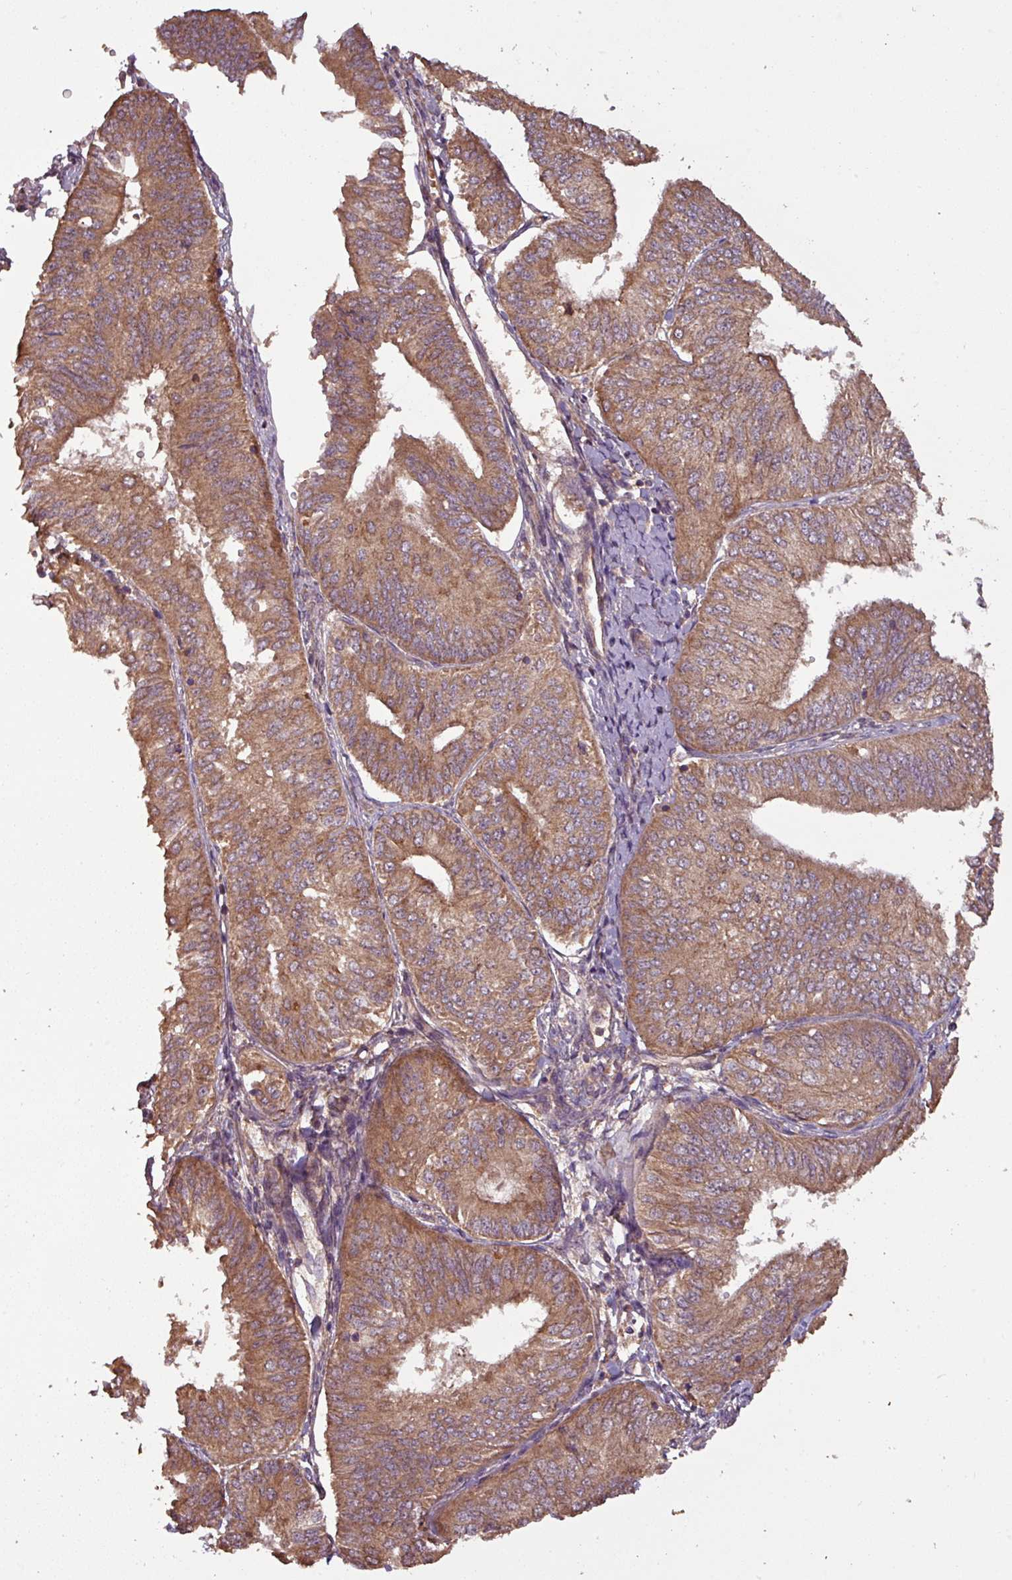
{"staining": {"intensity": "moderate", "quantity": ">75%", "location": "cytoplasmic/membranous"}, "tissue": "endometrial cancer", "cell_type": "Tumor cells", "image_type": "cancer", "snomed": [{"axis": "morphology", "description": "Adenocarcinoma, NOS"}, {"axis": "topography", "description": "Endometrium"}], "caption": "The image shows immunohistochemical staining of endometrial cancer (adenocarcinoma). There is moderate cytoplasmic/membranous positivity is present in approximately >75% of tumor cells.", "gene": "NT5C3A", "patient": {"sex": "female", "age": 58}}